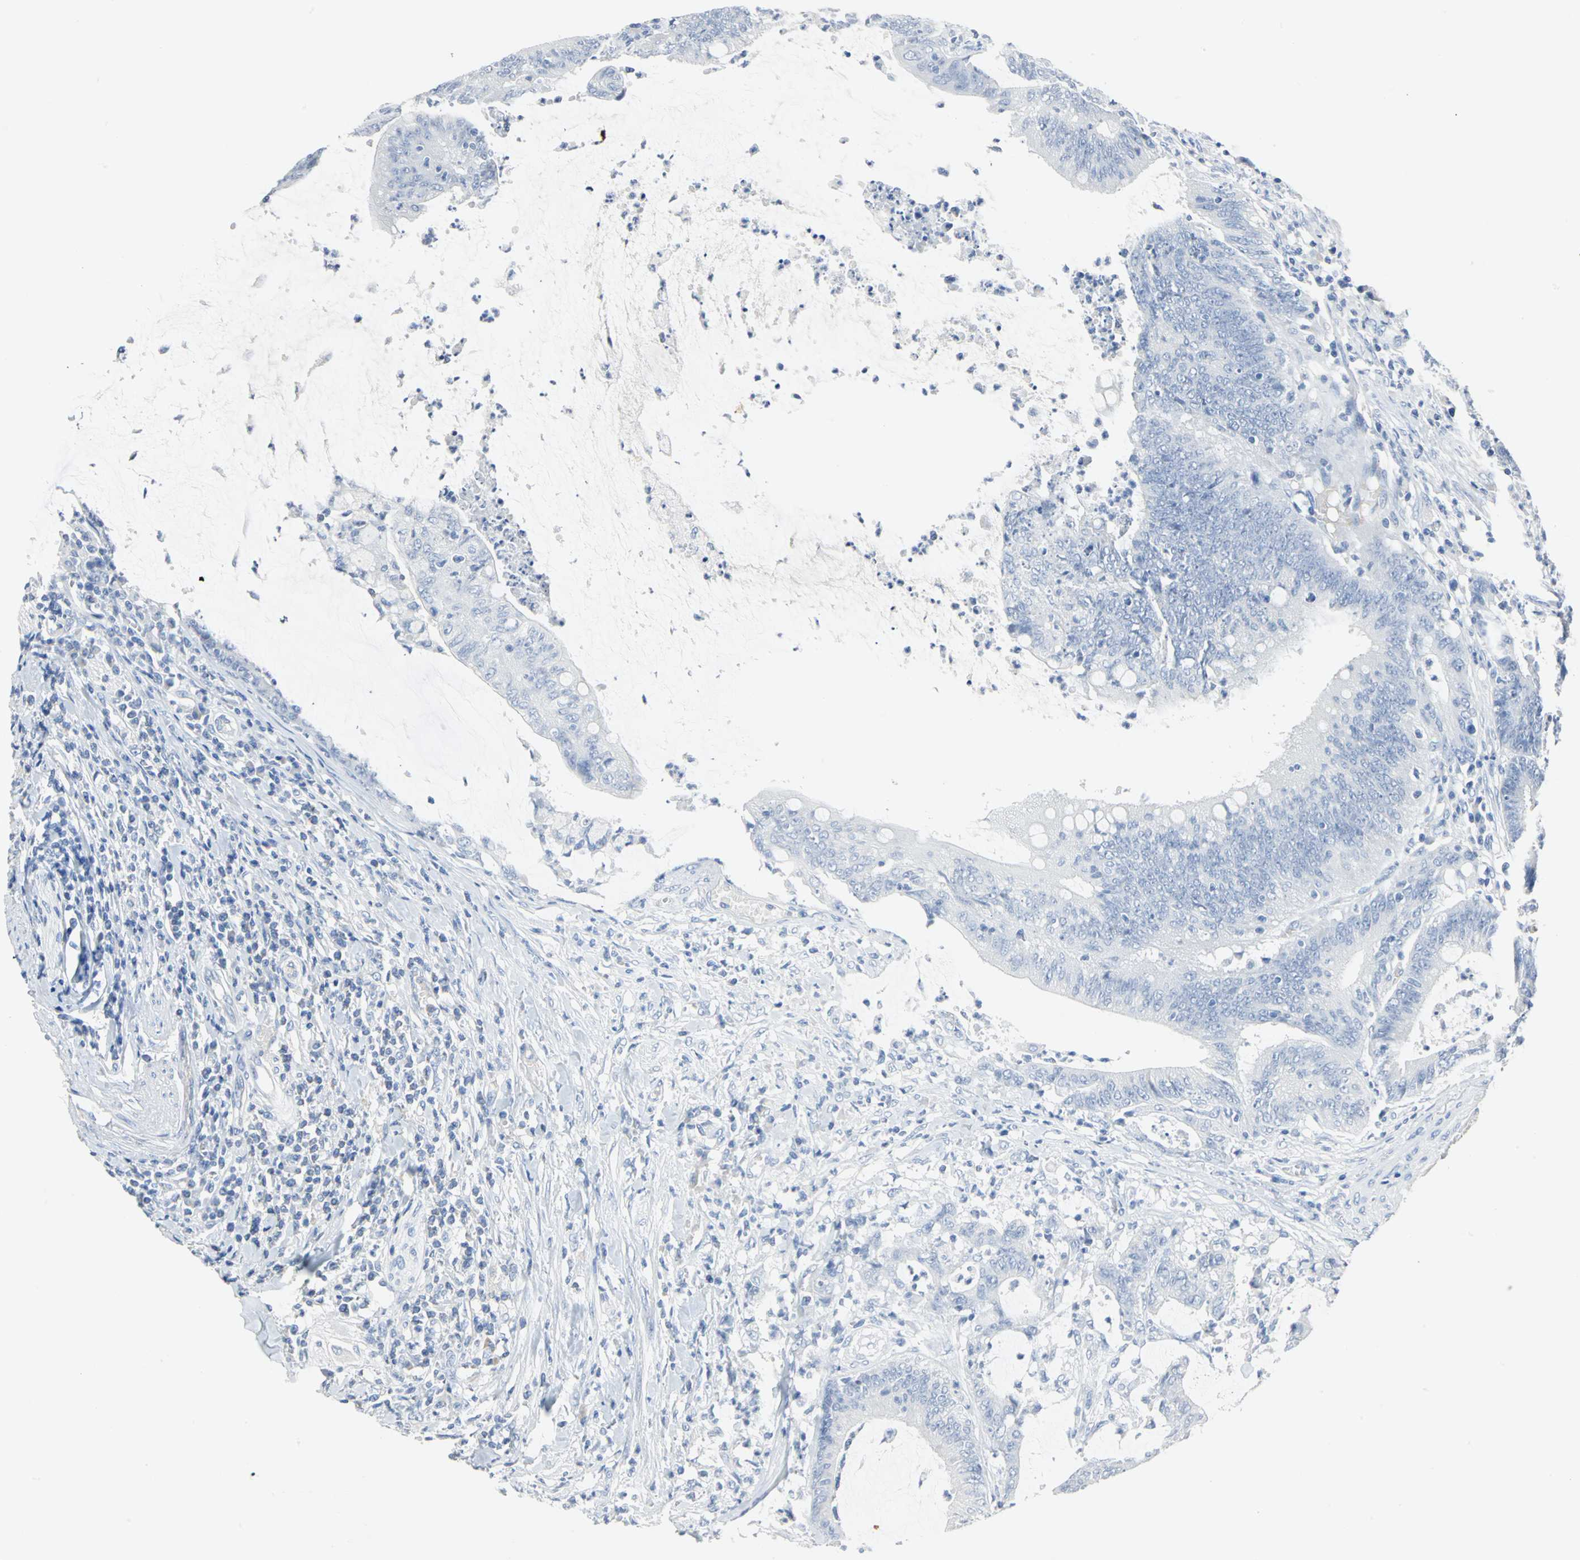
{"staining": {"intensity": "negative", "quantity": "none", "location": "none"}, "tissue": "colorectal cancer", "cell_type": "Tumor cells", "image_type": "cancer", "snomed": [{"axis": "morphology", "description": "Adenocarcinoma, NOS"}, {"axis": "topography", "description": "Rectum"}], "caption": "High magnification brightfield microscopy of colorectal adenocarcinoma stained with DAB (3,3'-diaminobenzidine) (brown) and counterstained with hematoxylin (blue): tumor cells show no significant positivity. (Immunohistochemistry (ihc), brightfield microscopy, high magnification).", "gene": "CA3", "patient": {"sex": "female", "age": 66}}